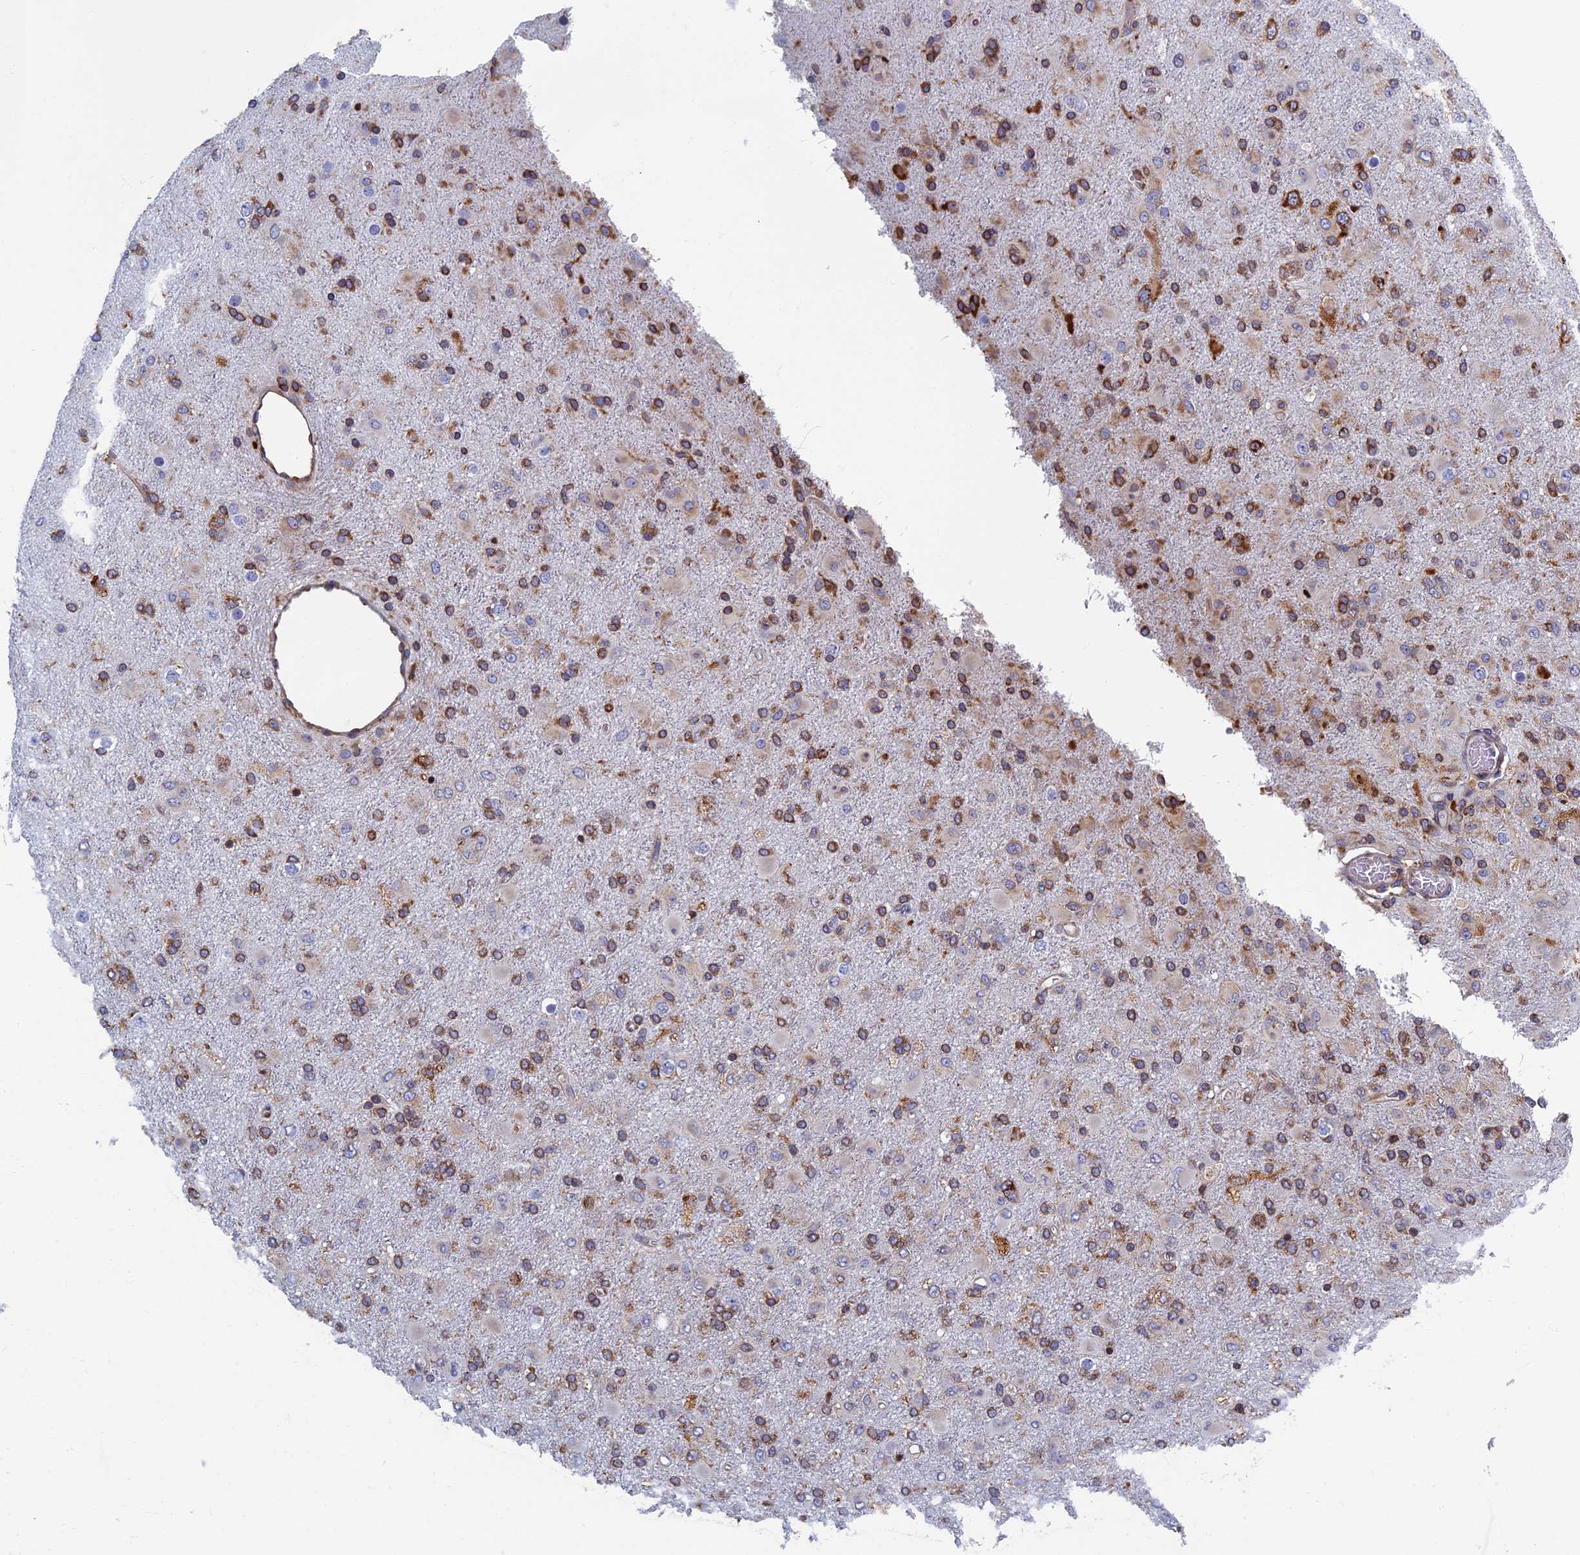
{"staining": {"intensity": "moderate", "quantity": ">75%", "location": "cytoplasmic/membranous"}, "tissue": "glioma", "cell_type": "Tumor cells", "image_type": "cancer", "snomed": [{"axis": "morphology", "description": "Glioma, malignant, Low grade"}, {"axis": "topography", "description": "Brain"}], "caption": "Malignant low-grade glioma tissue reveals moderate cytoplasmic/membranous staining in about >75% of tumor cells", "gene": "YBX1", "patient": {"sex": "male", "age": 65}}